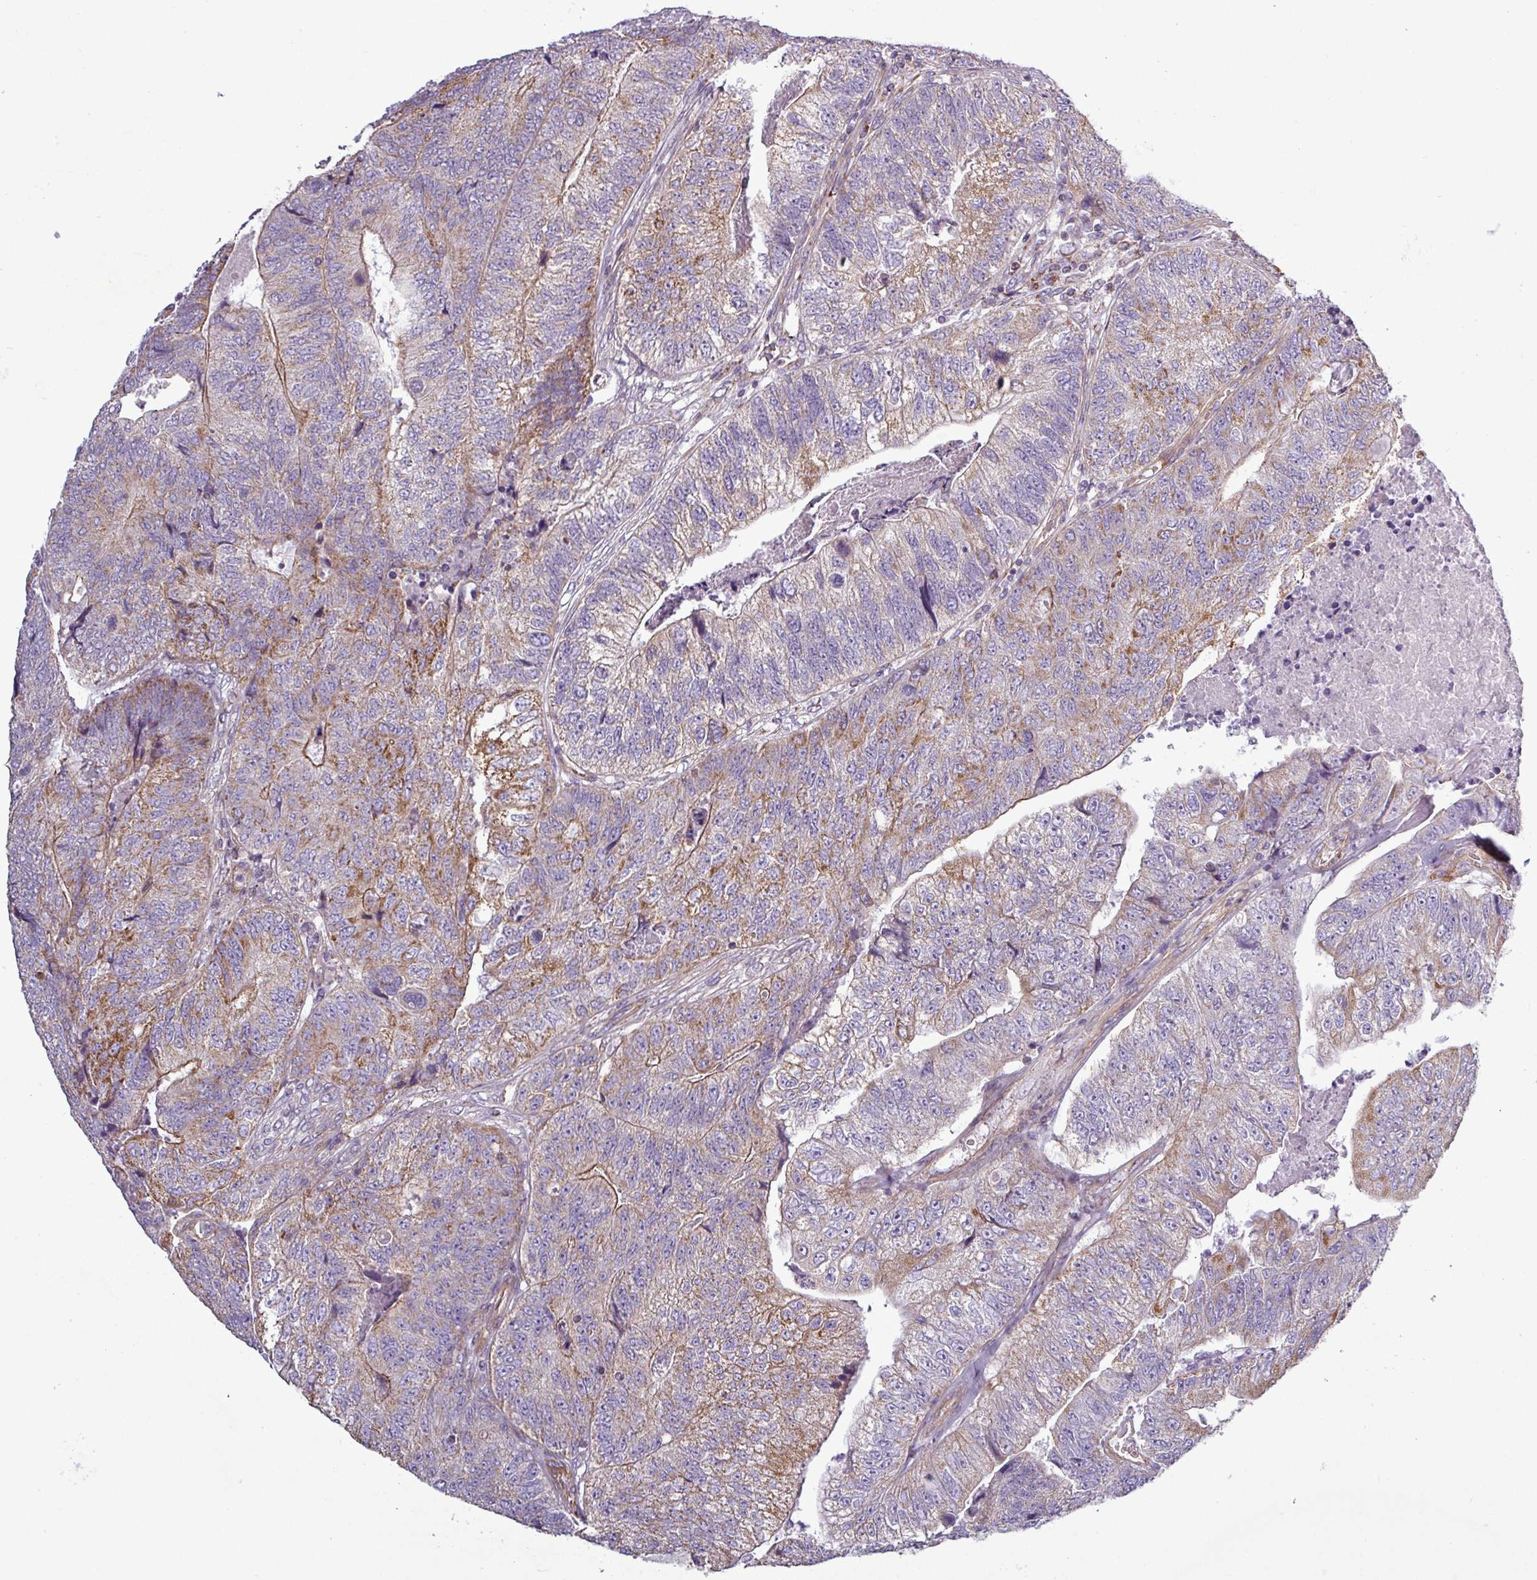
{"staining": {"intensity": "weak", "quantity": "25%-75%", "location": "cytoplasmic/membranous"}, "tissue": "colorectal cancer", "cell_type": "Tumor cells", "image_type": "cancer", "snomed": [{"axis": "morphology", "description": "Adenocarcinoma, NOS"}, {"axis": "topography", "description": "Colon"}], "caption": "High-power microscopy captured an IHC histopathology image of colorectal cancer, revealing weak cytoplasmic/membranous expression in about 25%-75% of tumor cells. The protein of interest is shown in brown color, while the nuclei are stained blue.", "gene": "BTN2A2", "patient": {"sex": "female", "age": 67}}